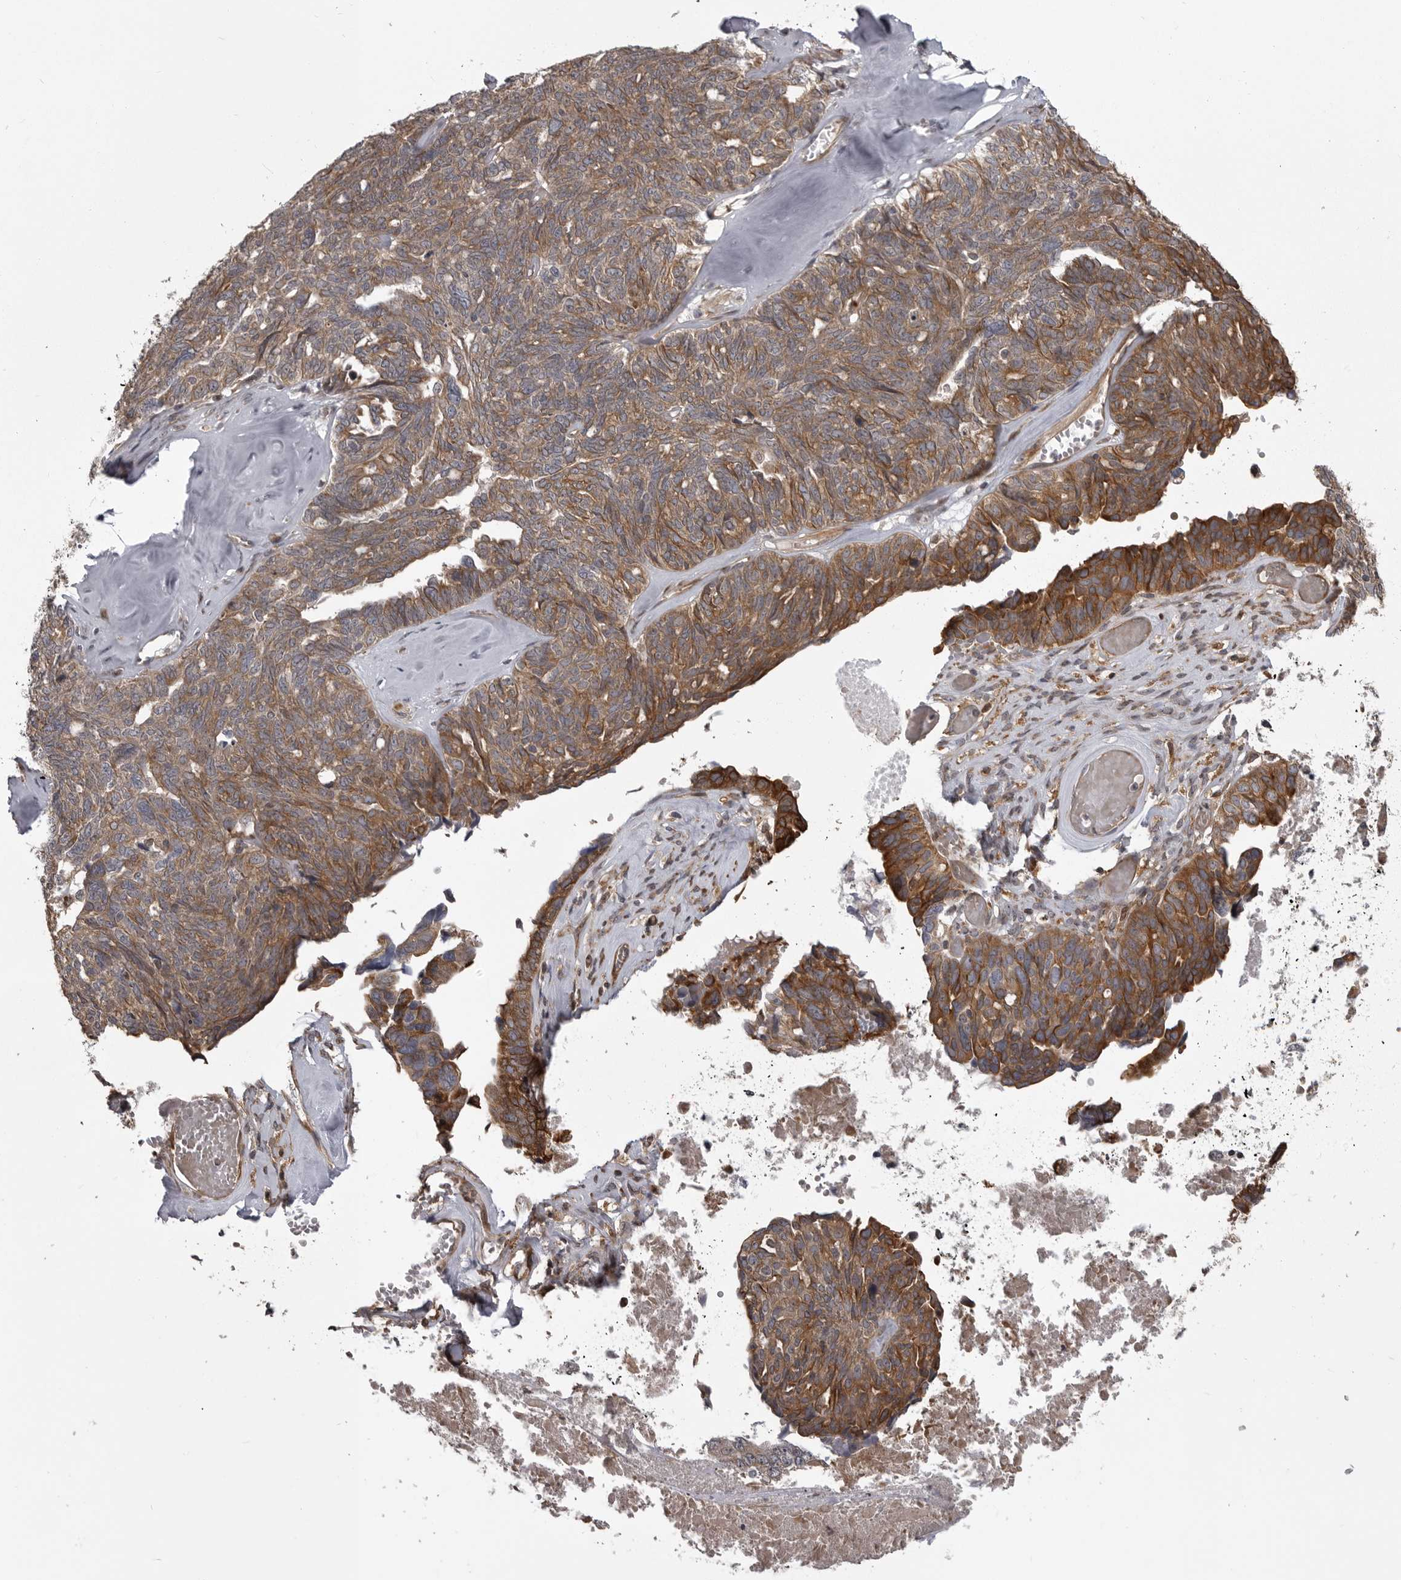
{"staining": {"intensity": "moderate", "quantity": ">75%", "location": "cytoplasmic/membranous"}, "tissue": "ovarian cancer", "cell_type": "Tumor cells", "image_type": "cancer", "snomed": [{"axis": "morphology", "description": "Cystadenocarcinoma, serous, NOS"}, {"axis": "topography", "description": "Ovary"}], "caption": "Protein expression analysis of ovarian cancer shows moderate cytoplasmic/membranous positivity in about >75% of tumor cells.", "gene": "ZNRF1", "patient": {"sex": "female", "age": 79}}